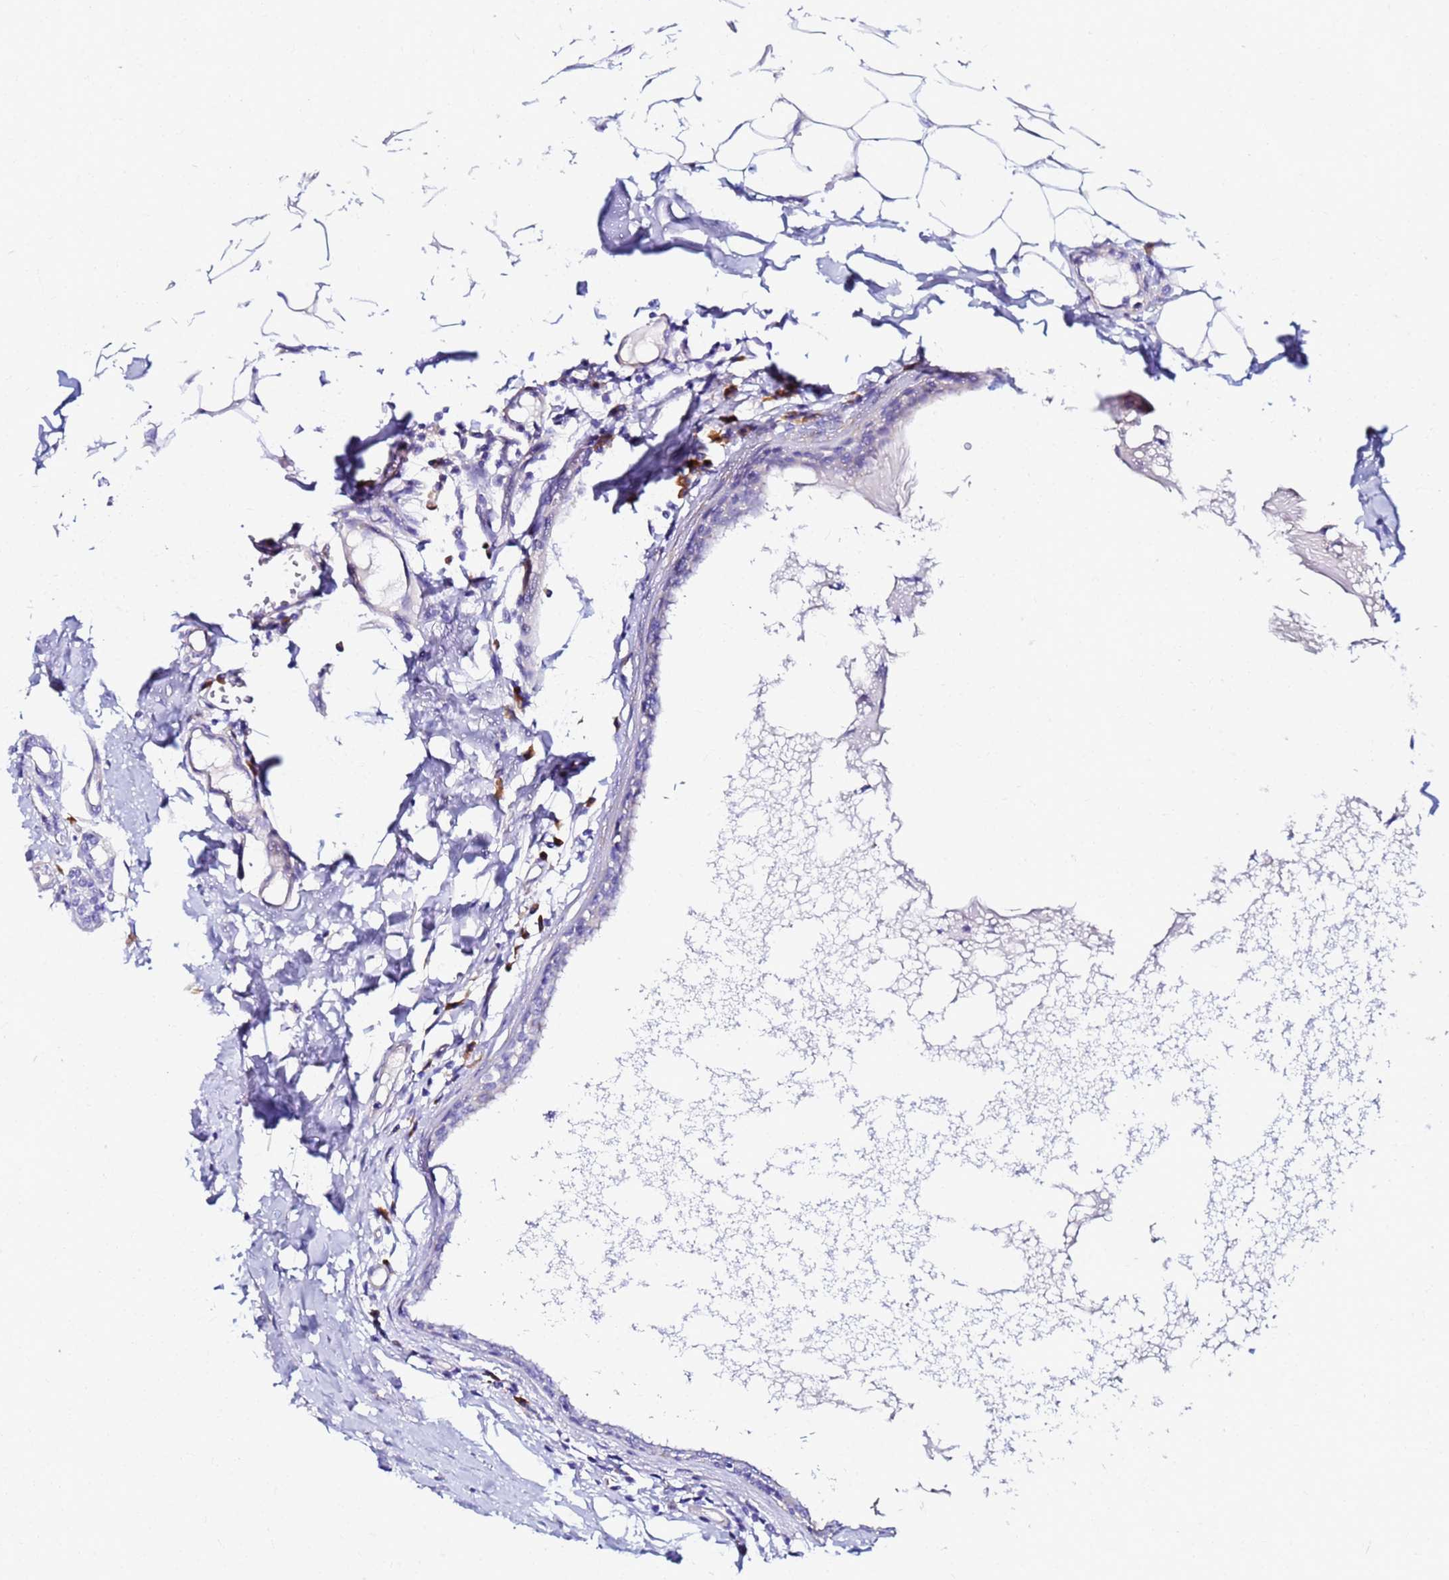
{"staining": {"intensity": "negative", "quantity": "none", "location": "none"}, "tissue": "breast cancer", "cell_type": "Tumor cells", "image_type": "cancer", "snomed": [{"axis": "morphology", "description": "Duct carcinoma"}, {"axis": "topography", "description": "Breast"}], "caption": "Histopathology image shows no significant protein staining in tumor cells of breast cancer. Brightfield microscopy of immunohistochemistry stained with DAB (3,3'-diaminobenzidine) (brown) and hematoxylin (blue), captured at high magnification.", "gene": "JRKL", "patient": {"sex": "female", "age": 40}}